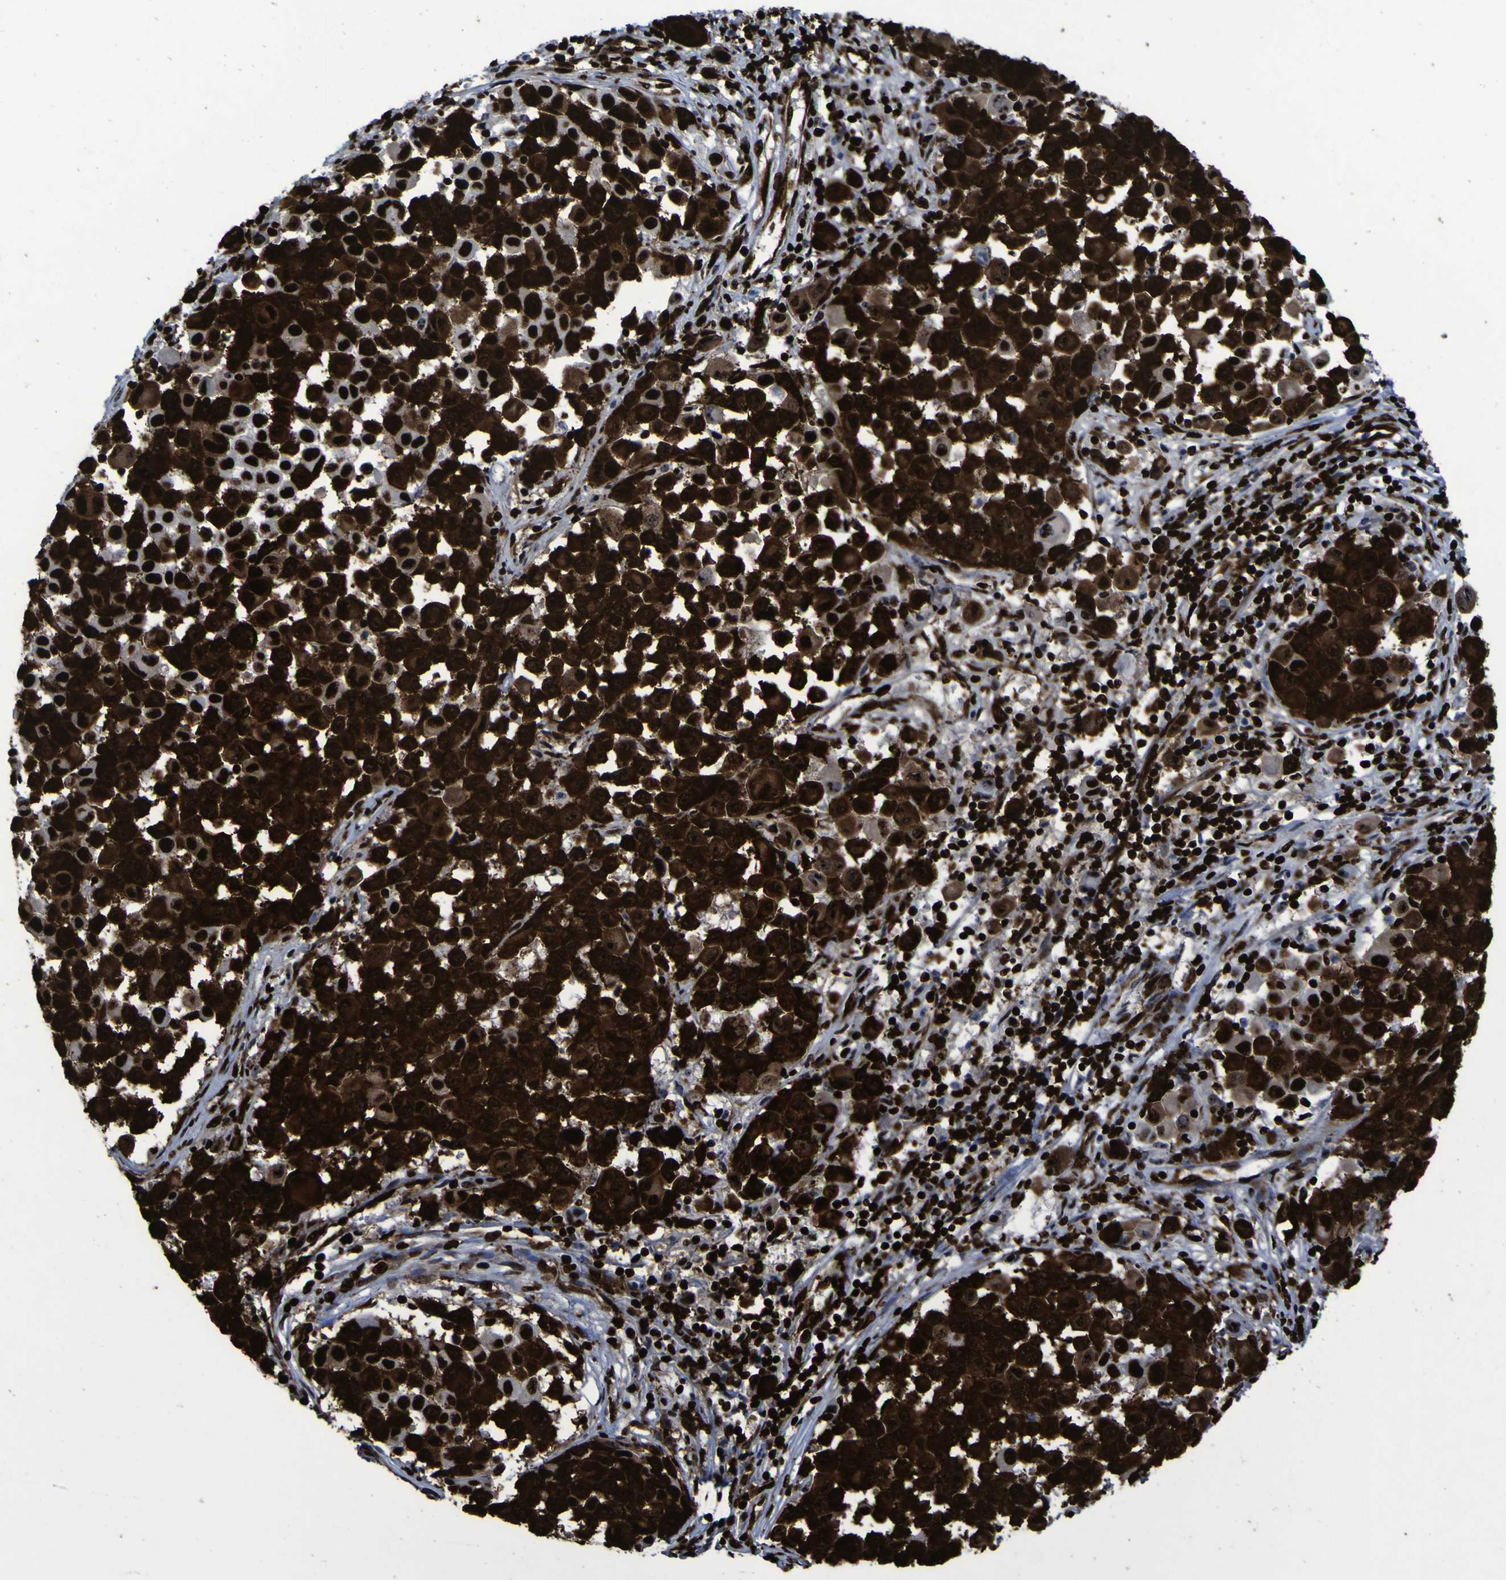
{"staining": {"intensity": "strong", "quantity": ">75%", "location": "cytoplasmic/membranous,nuclear"}, "tissue": "melanoma", "cell_type": "Tumor cells", "image_type": "cancer", "snomed": [{"axis": "morphology", "description": "Malignant melanoma, Metastatic site"}, {"axis": "topography", "description": "Lymph node"}], "caption": "Melanoma stained with a protein marker reveals strong staining in tumor cells.", "gene": "NPM1", "patient": {"sex": "male", "age": 61}}